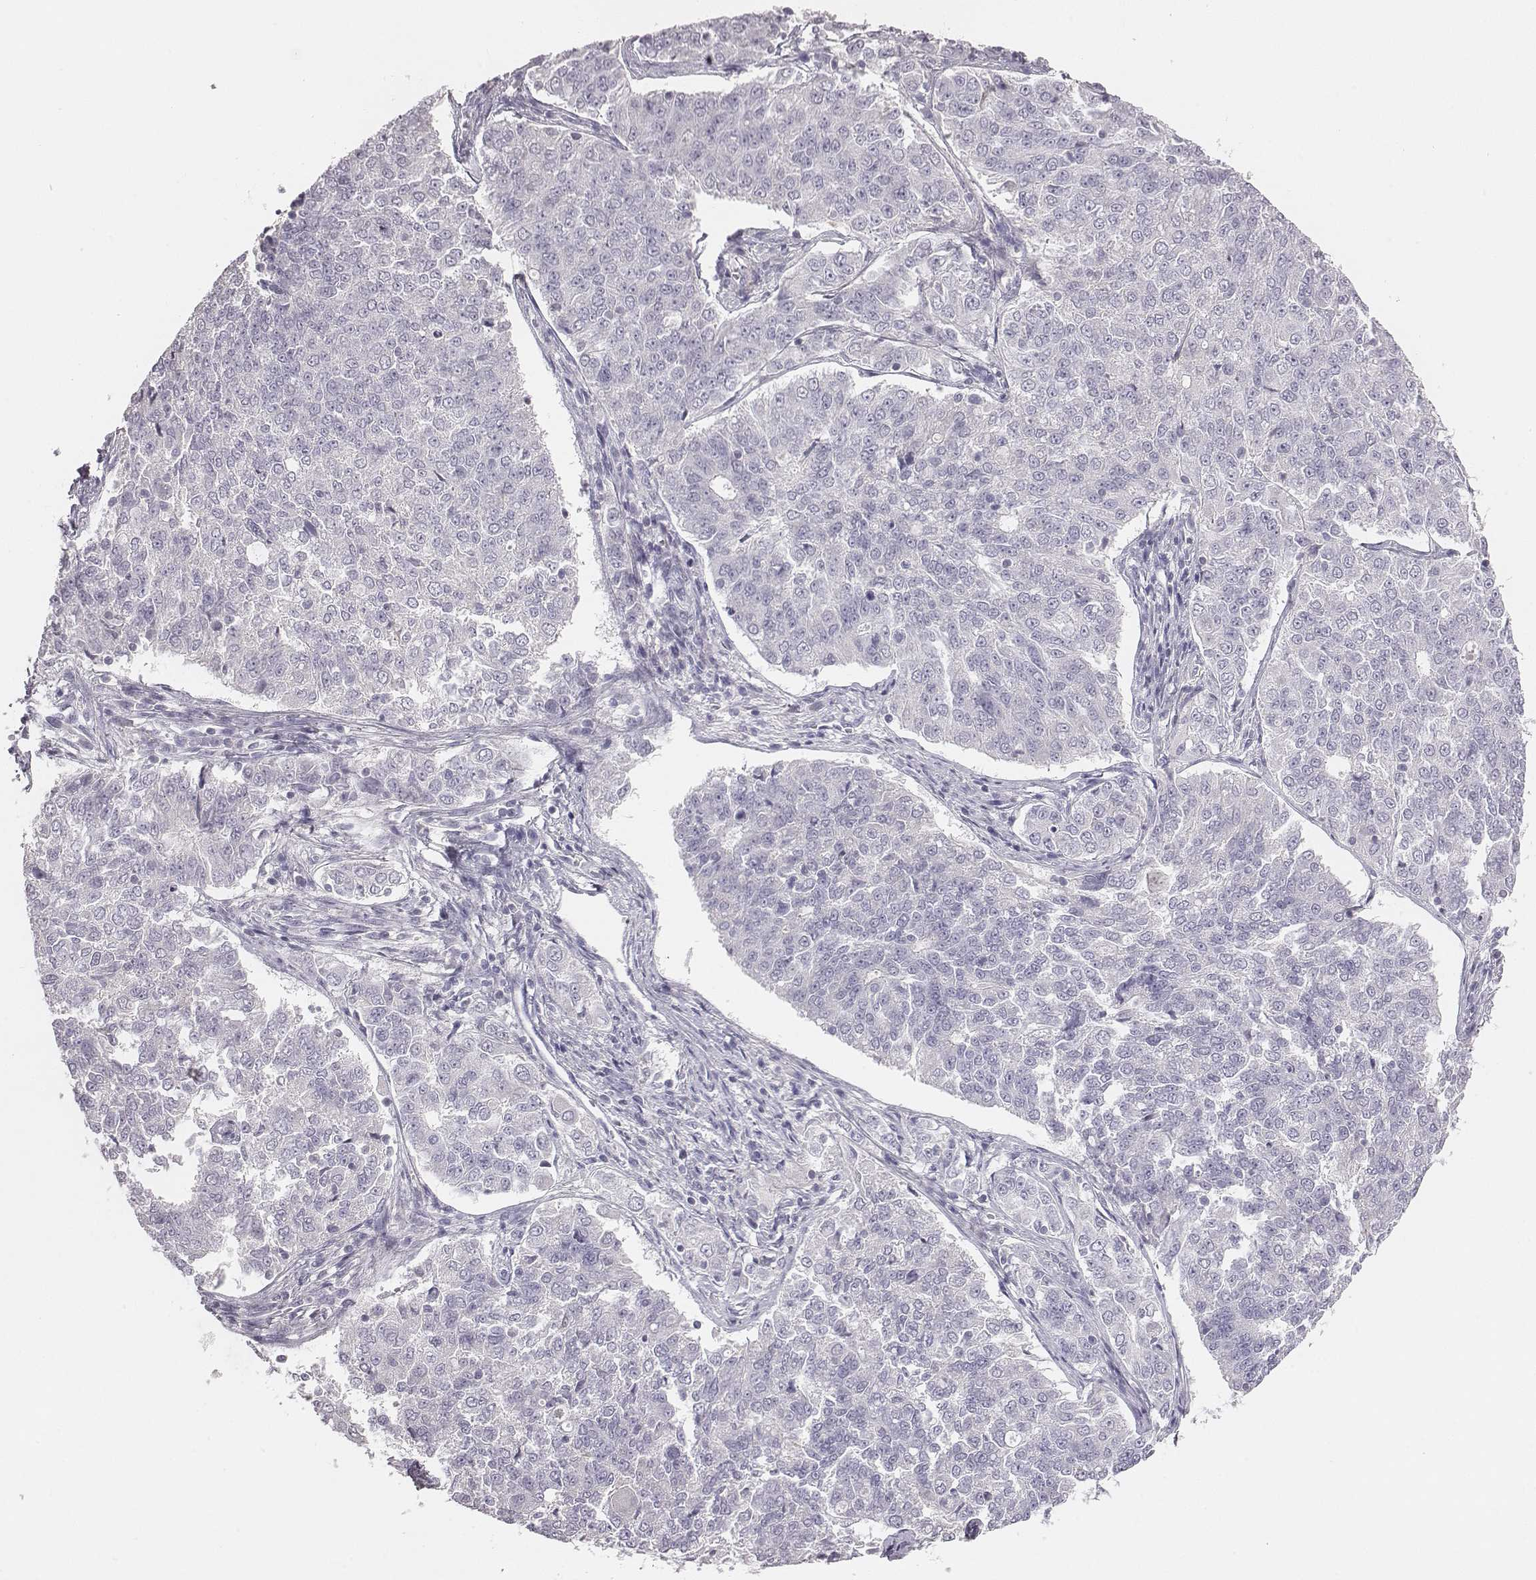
{"staining": {"intensity": "negative", "quantity": "none", "location": "none"}, "tissue": "endometrial cancer", "cell_type": "Tumor cells", "image_type": "cancer", "snomed": [{"axis": "morphology", "description": "Adenocarcinoma, NOS"}, {"axis": "topography", "description": "Endometrium"}], "caption": "The IHC micrograph has no significant positivity in tumor cells of endometrial cancer tissue.", "gene": "ADAM7", "patient": {"sex": "female", "age": 43}}